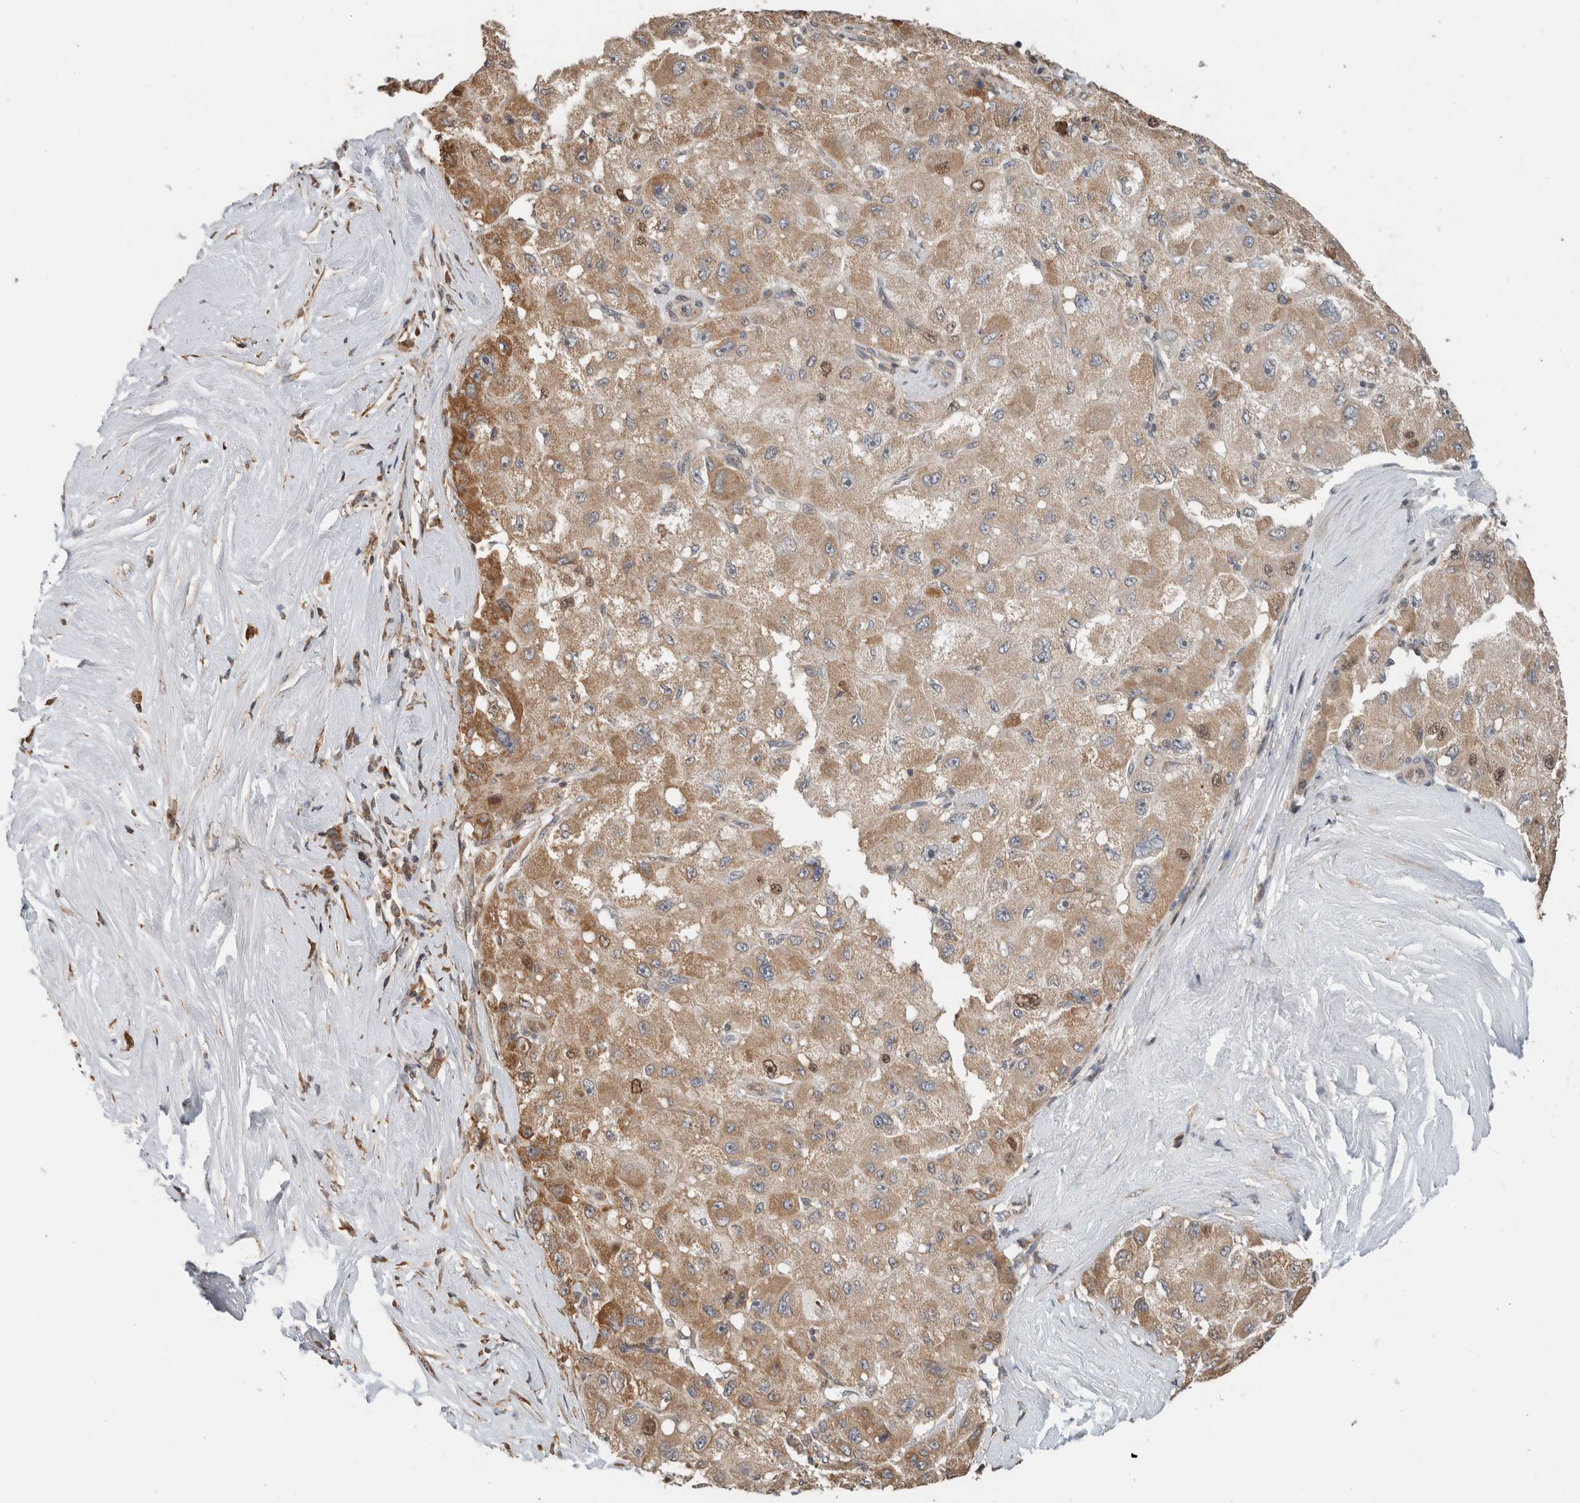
{"staining": {"intensity": "moderate", "quantity": ">75%", "location": "cytoplasmic/membranous"}, "tissue": "liver cancer", "cell_type": "Tumor cells", "image_type": "cancer", "snomed": [{"axis": "morphology", "description": "Carcinoma, Hepatocellular, NOS"}, {"axis": "topography", "description": "Liver"}], "caption": "Approximately >75% of tumor cells in hepatocellular carcinoma (liver) demonstrate moderate cytoplasmic/membranous protein expression as visualized by brown immunohistochemical staining.", "gene": "GINS4", "patient": {"sex": "male", "age": 80}}